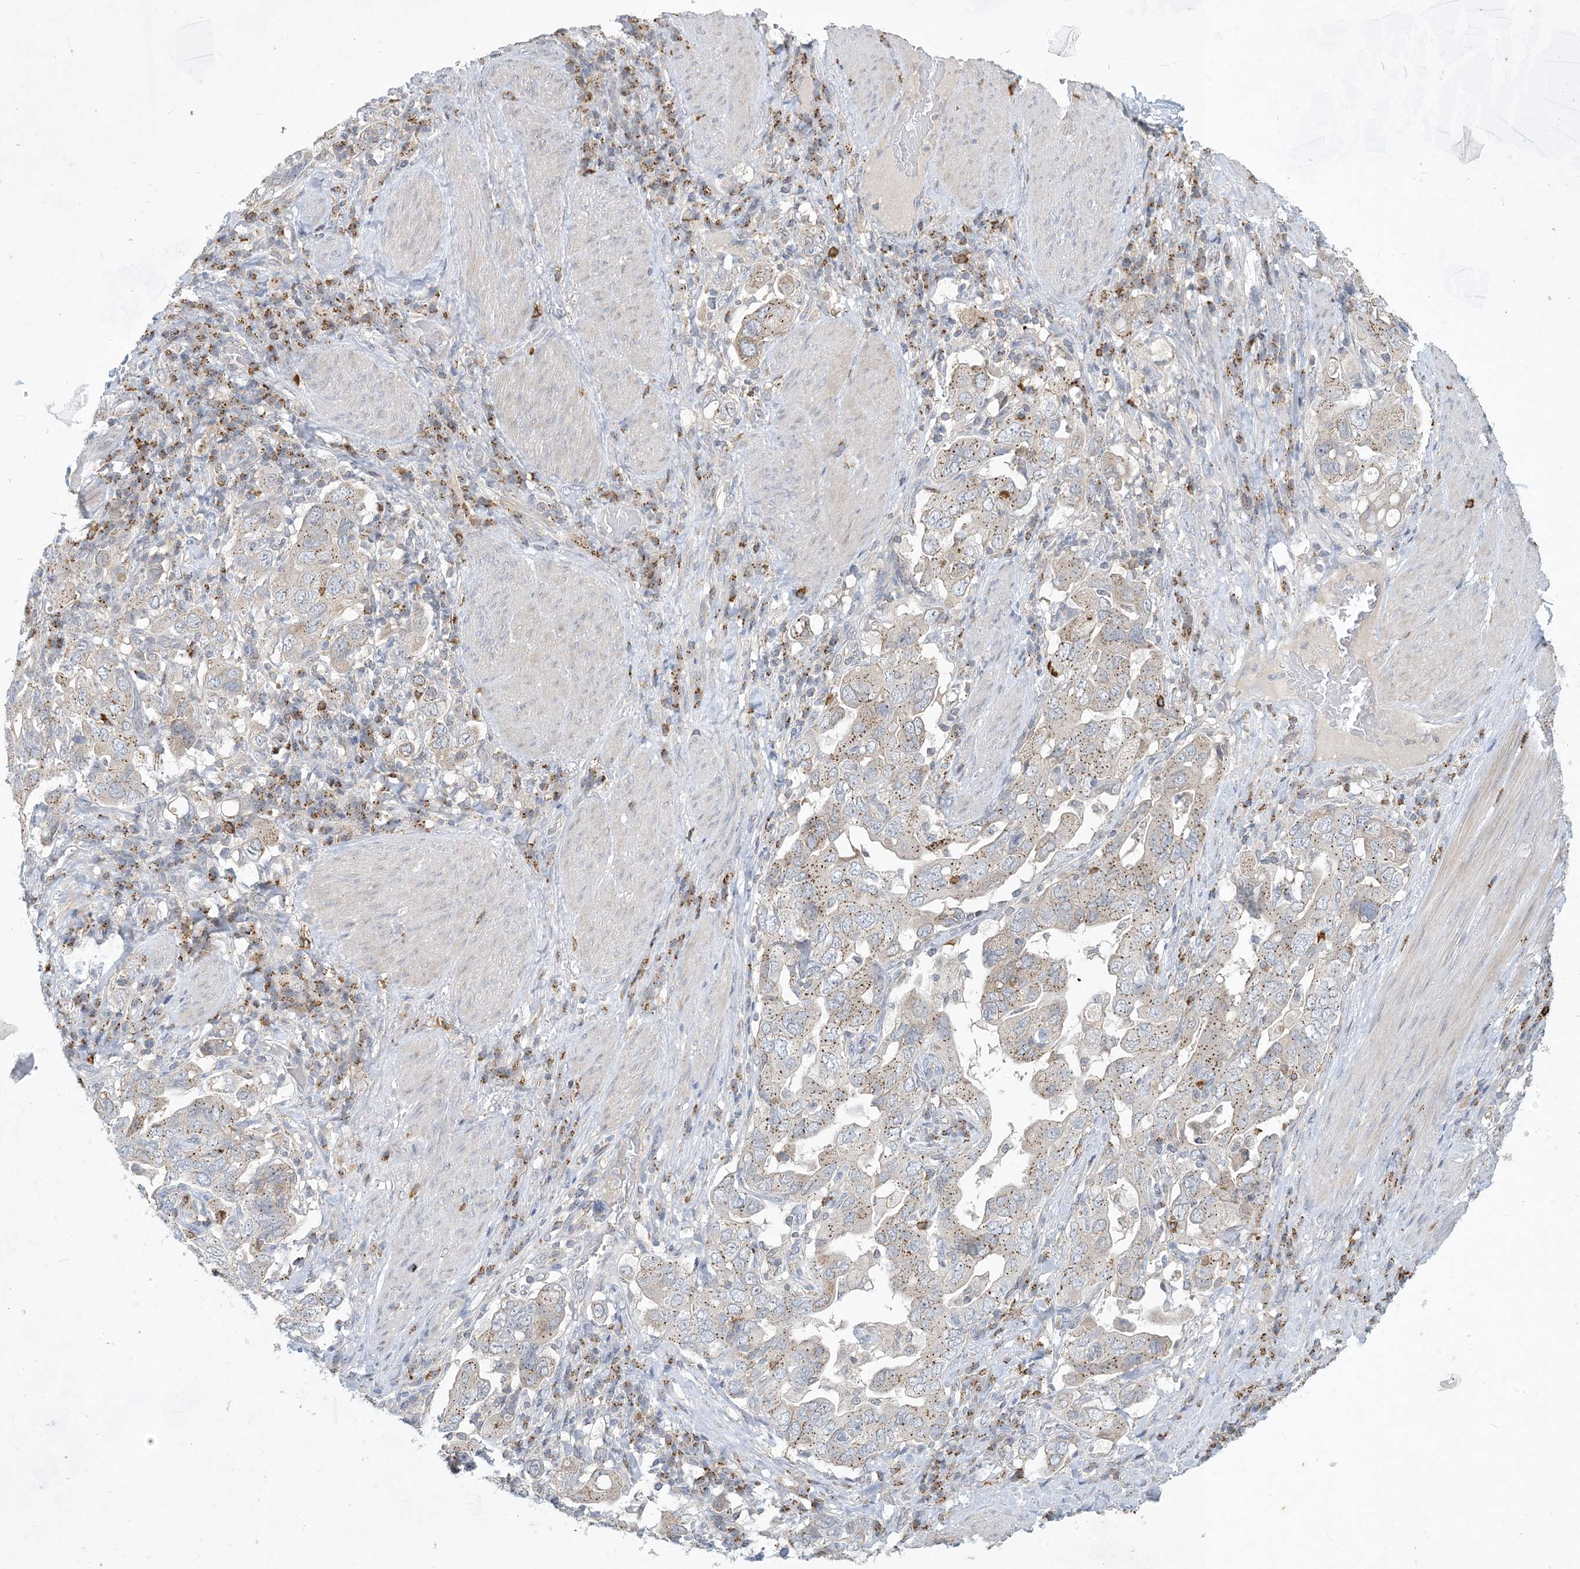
{"staining": {"intensity": "weak", "quantity": ">75%", "location": "cytoplasmic/membranous"}, "tissue": "stomach cancer", "cell_type": "Tumor cells", "image_type": "cancer", "snomed": [{"axis": "morphology", "description": "Adenocarcinoma, NOS"}, {"axis": "topography", "description": "Stomach, upper"}], "caption": "This is a histology image of immunohistochemistry staining of stomach adenocarcinoma, which shows weak expression in the cytoplasmic/membranous of tumor cells.", "gene": "CCDC14", "patient": {"sex": "male", "age": 62}}